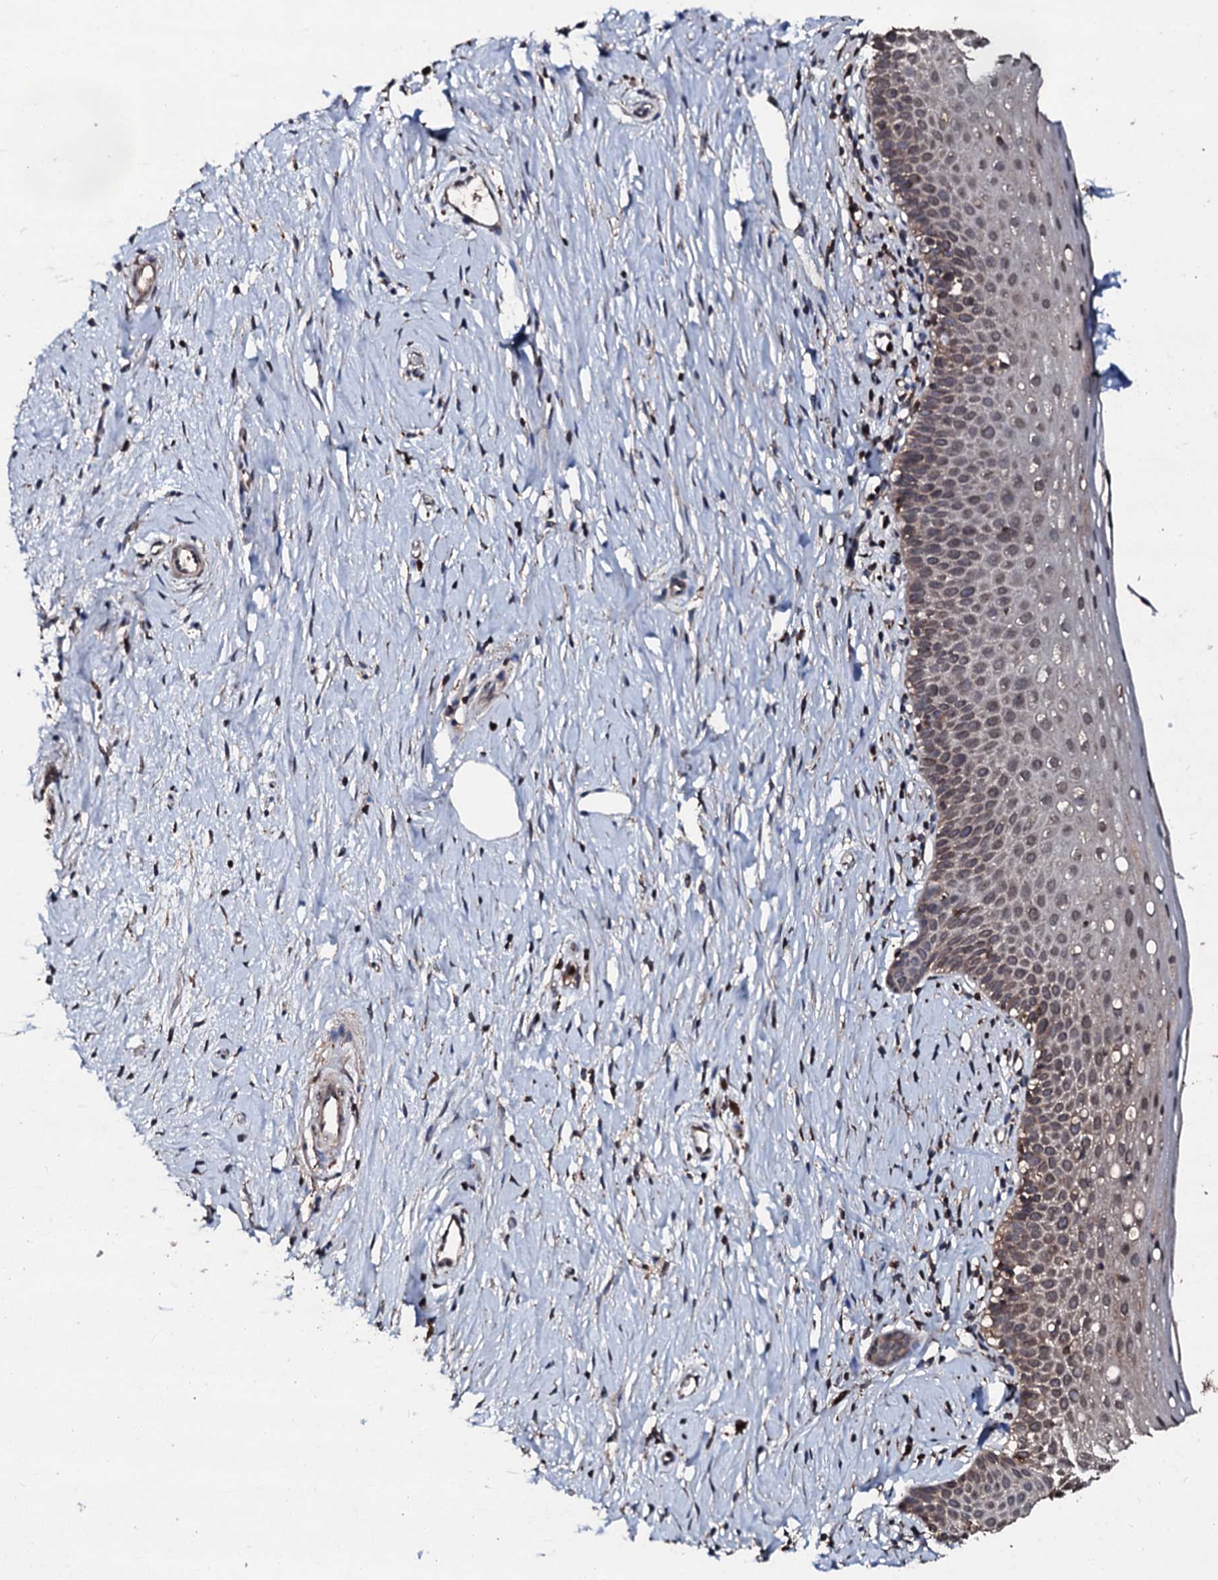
{"staining": {"intensity": "strong", "quantity": ">75%", "location": "cytoplasmic/membranous"}, "tissue": "cervix", "cell_type": "Glandular cells", "image_type": "normal", "snomed": [{"axis": "morphology", "description": "Normal tissue, NOS"}, {"axis": "topography", "description": "Cervix"}], "caption": "Immunohistochemical staining of normal cervix reveals strong cytoplasmic/membranous protein staining in approximately >75% of glandular cells.", "gene": "SDHAF2", "patient": {"sex": "female", "age": 36}}